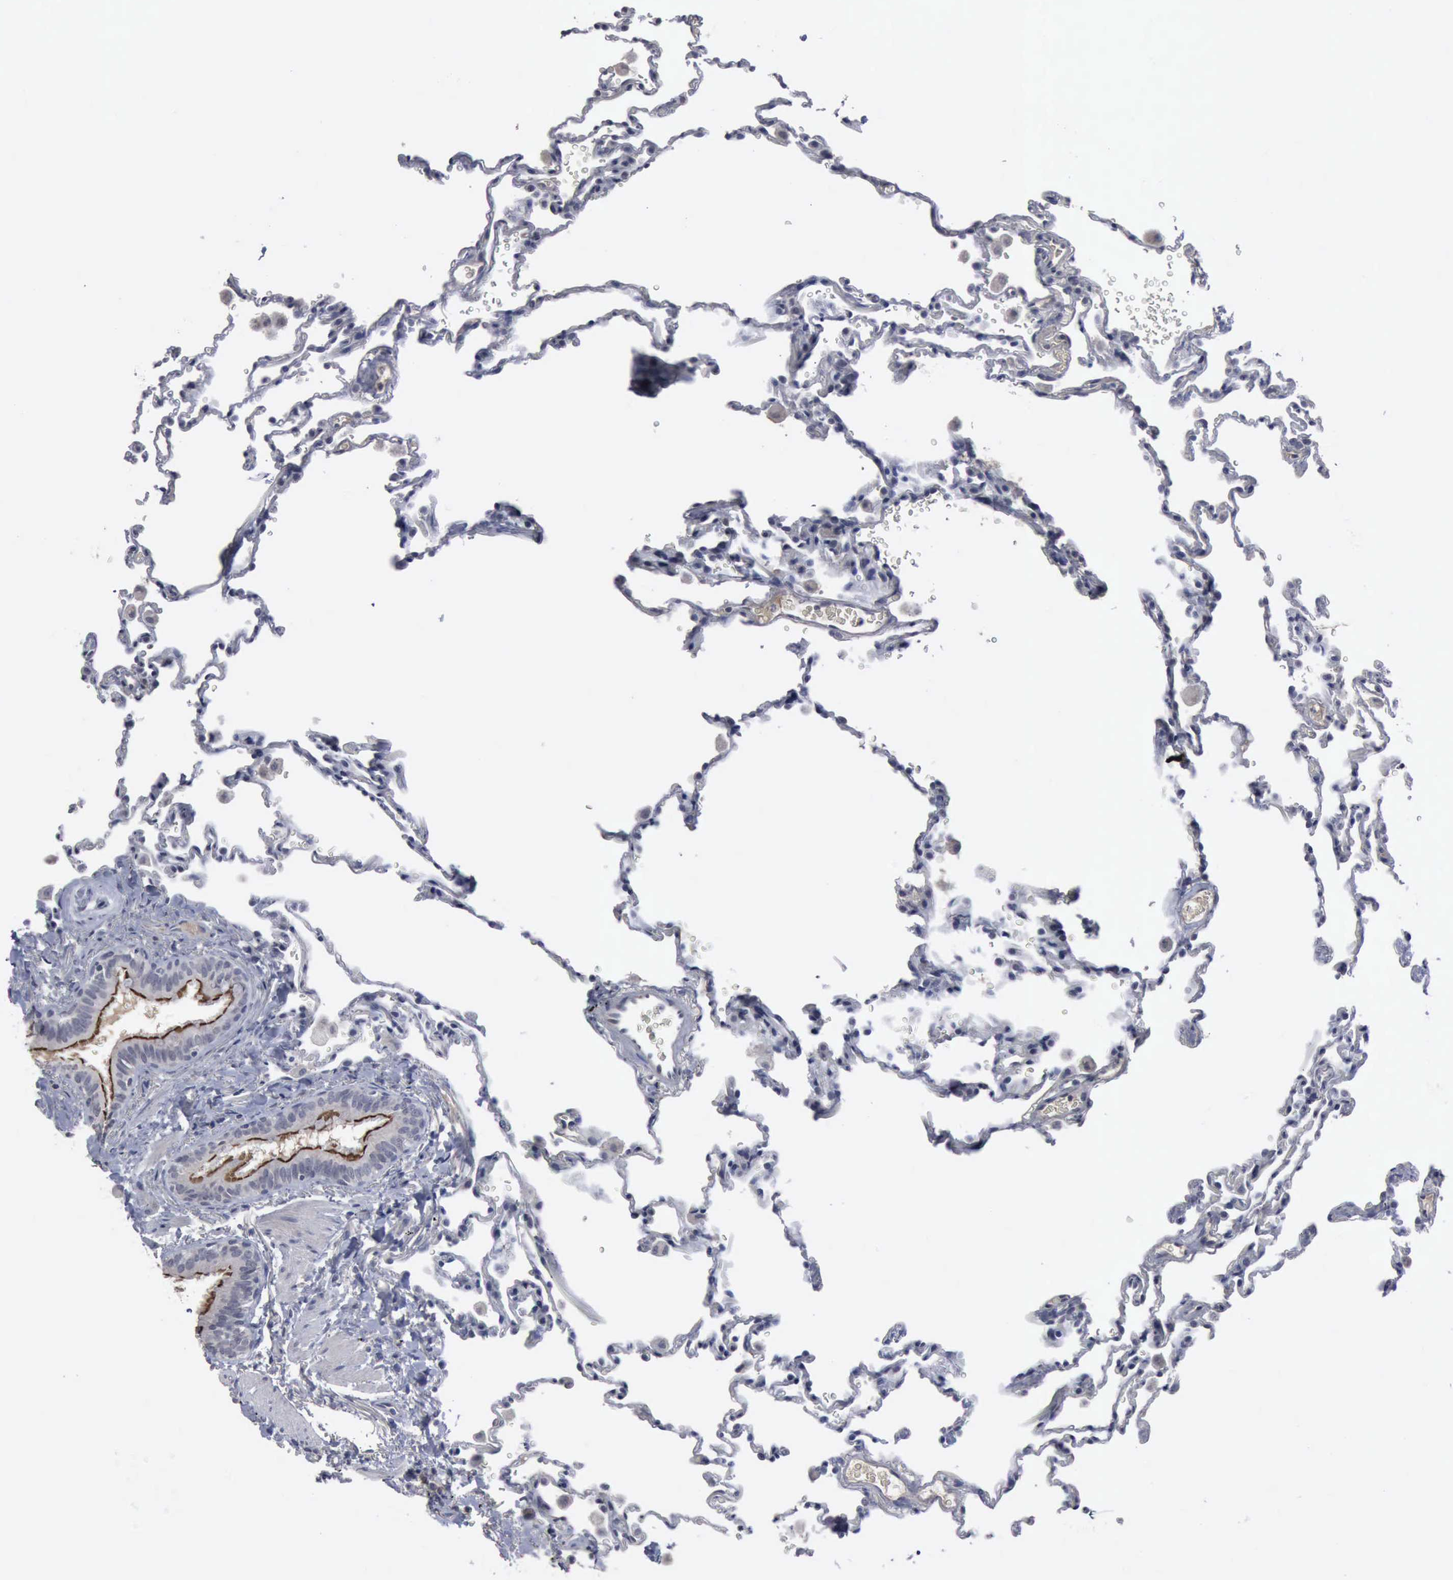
{"staining": {"intensity": "negative", "quantity": "none", "location": "none"}, "tissue": "lung", "cell_type": "Alveolar cells", "image_type": "normal", "snomed": [{"axis": "morphology", "description": "Normal tissue, NOS"}, {"axis": "topography", "description": "Lung"}], "caption": "Immunohistochemistry of unremarkable human lung reveals no expression in alveolar cells.", "gene": "MYO18B", "patient": {"sex": "male", "age": 59}}